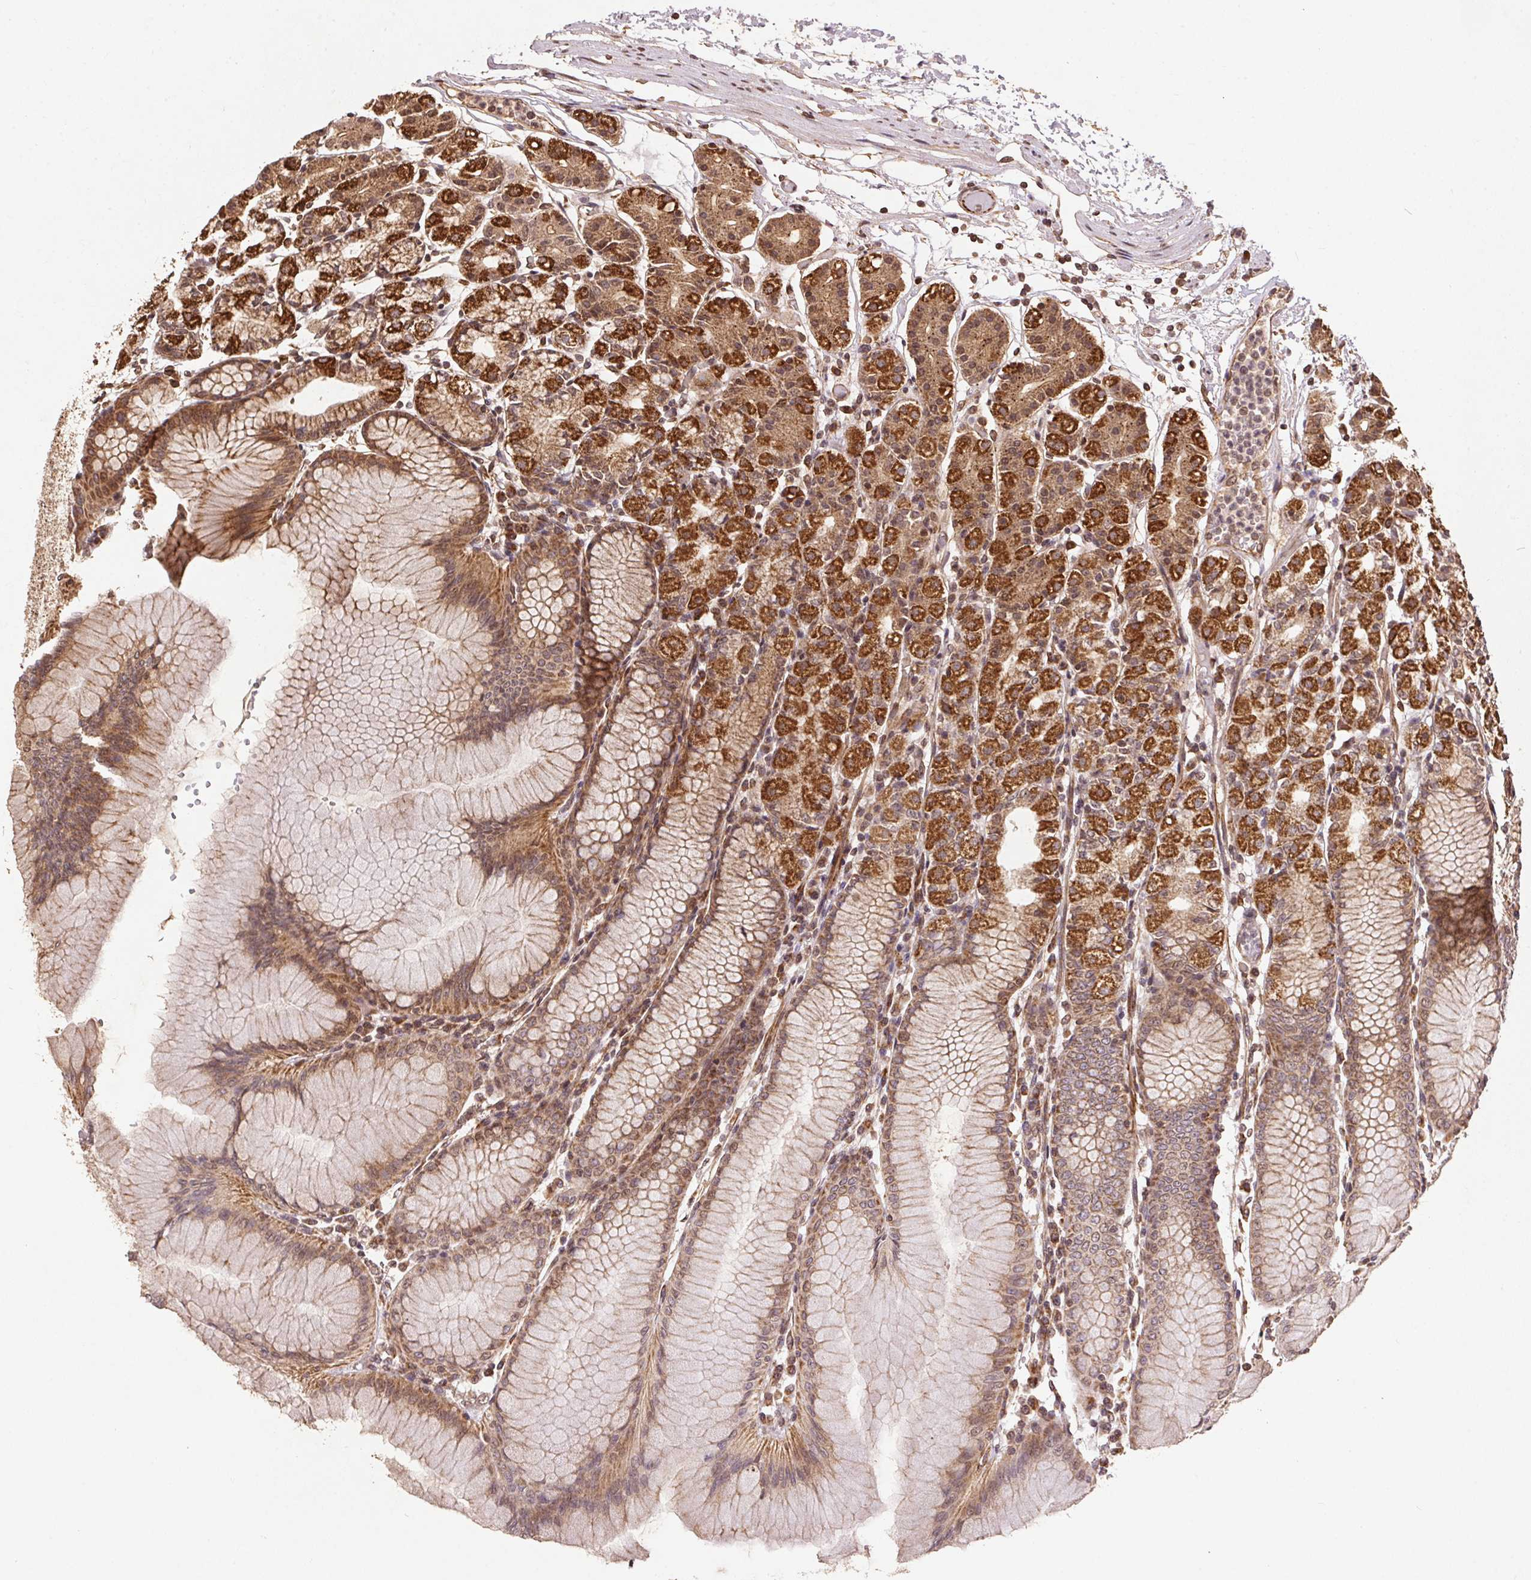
{"staining": {"intensity": "strong", "quantity": "25%-75%", "location": "cytoplasmic/membranous"}, "tissue": "stomach", "cell_type": "Glandular cells", "image_type": "normal", "snomed": [{"axis": "morphology", "description": "Normal tissue, NOS"}, {"axis": "topography", "description": "Stomach"}], "caption": "Immunohistochemical staining of unremarkable human stomach demonstrates strong cytoplasmic/membranous protein staining in about 25%-75% of glandular cells. Using DAB (3,3'-diaminobenzidine) (brown) and hematoxylin (blue) stains, captured at high magnification using brightfield microscopy.", "gene": "SPRED2", "patient": {"sex": "female", "age": 57}}